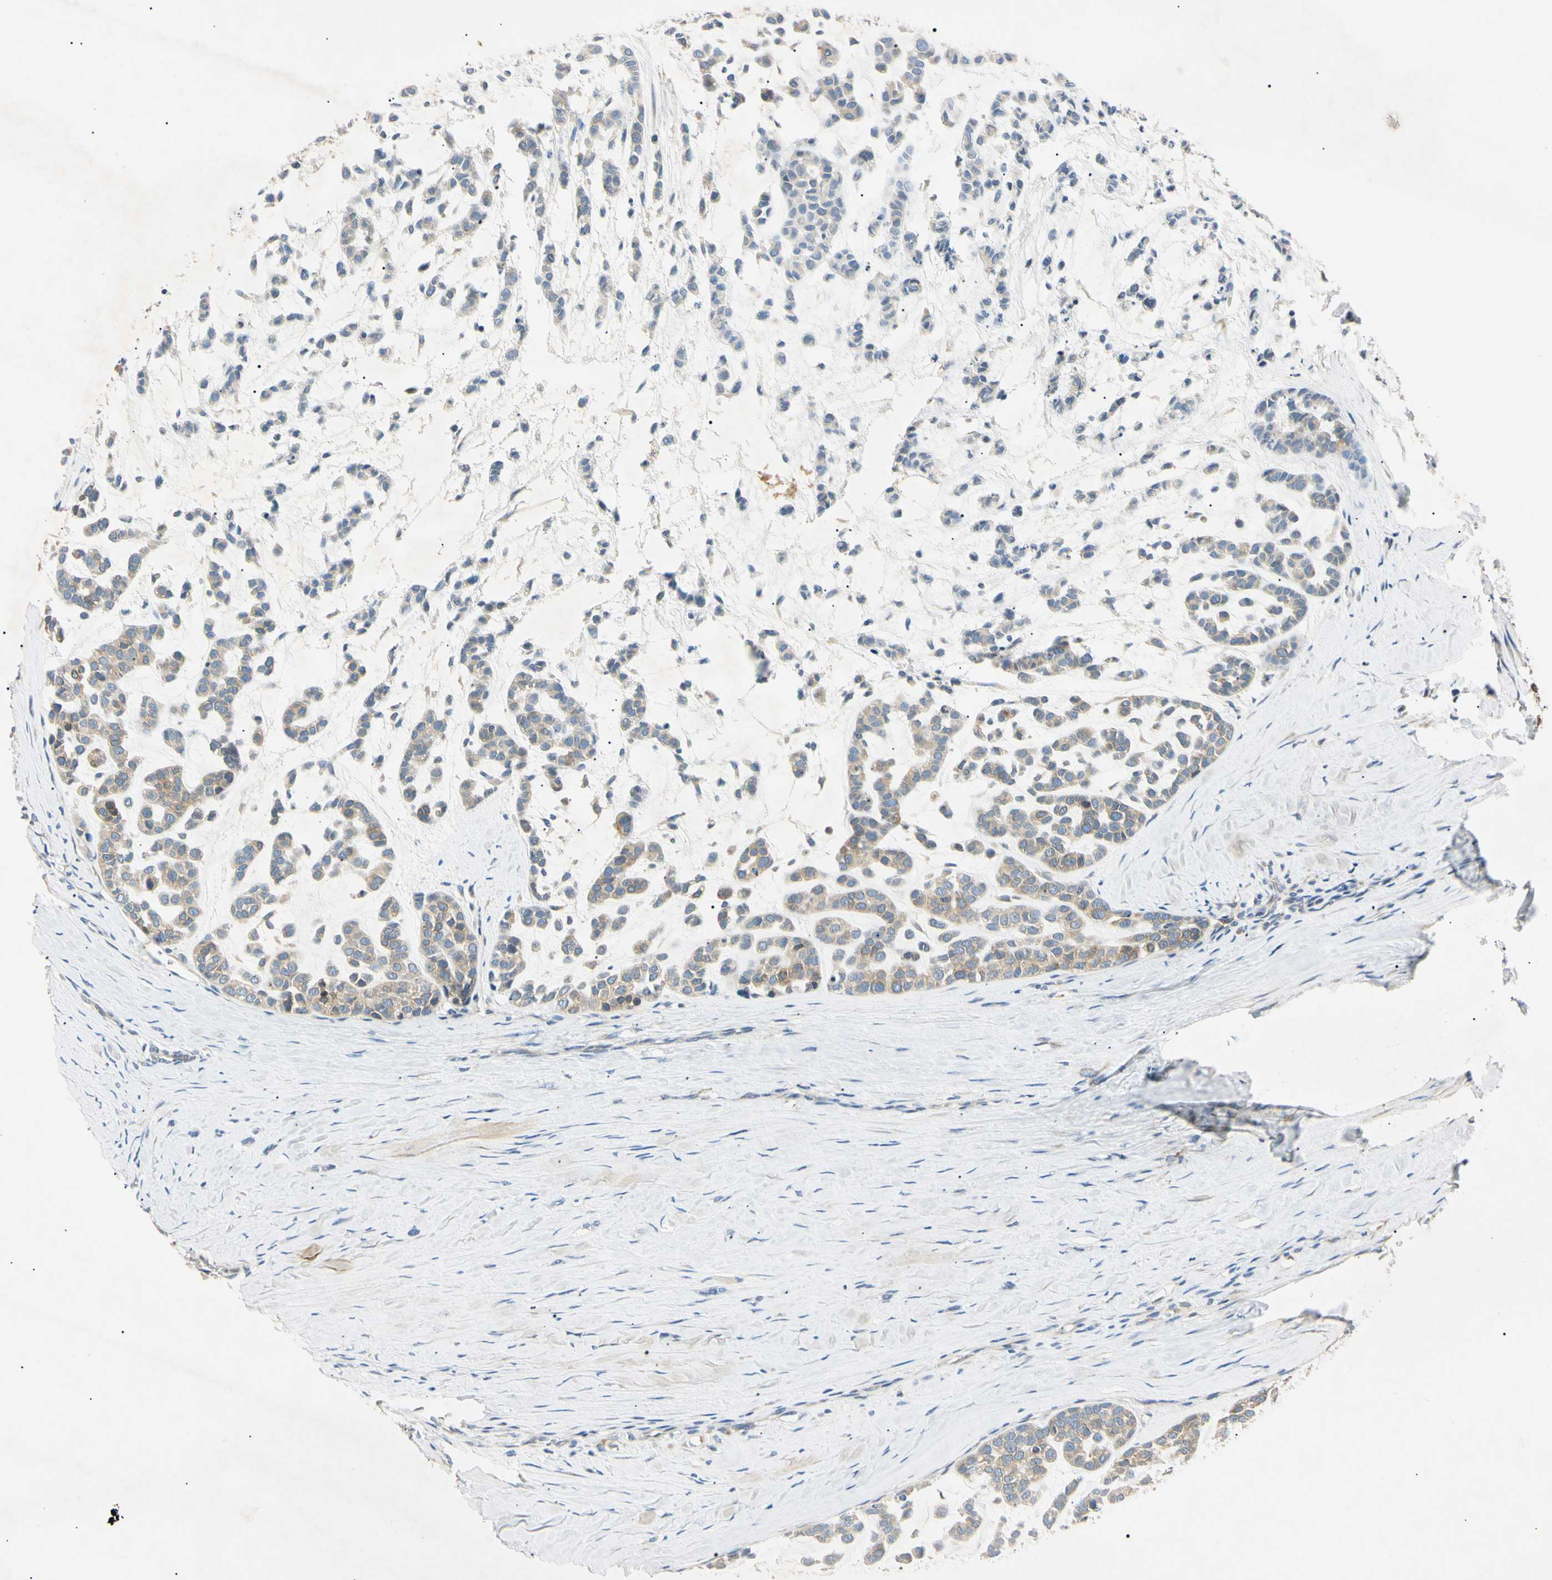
{"staining": {"intensity": "weak", "quantity": ">75%", "location": "cytoplasmic/membranous"}, "tissue": "head and neck cancer", "cell_type": "Tumor cells", "image_type": "cancer", "snomed": [{"axis": "morphology", "description": "Adenocarcinoma, NOS"}, {"axis": "morphology", "description": "Adenoma, NOS"}, {"axis": "topography", "description": "Head-Neck"}], "caption": "Head and neck cancer (adenoma) stained with DAB (3,3'-diaminobenzidine) immunohistochemistry shows low levels of weak cytoplasmic/membranous positivity in approximately >75% of tumor cells. Nuclei are stained in blue.", "gene": "DNAJB12", "patient": {"sex": "female", "age": 55}}